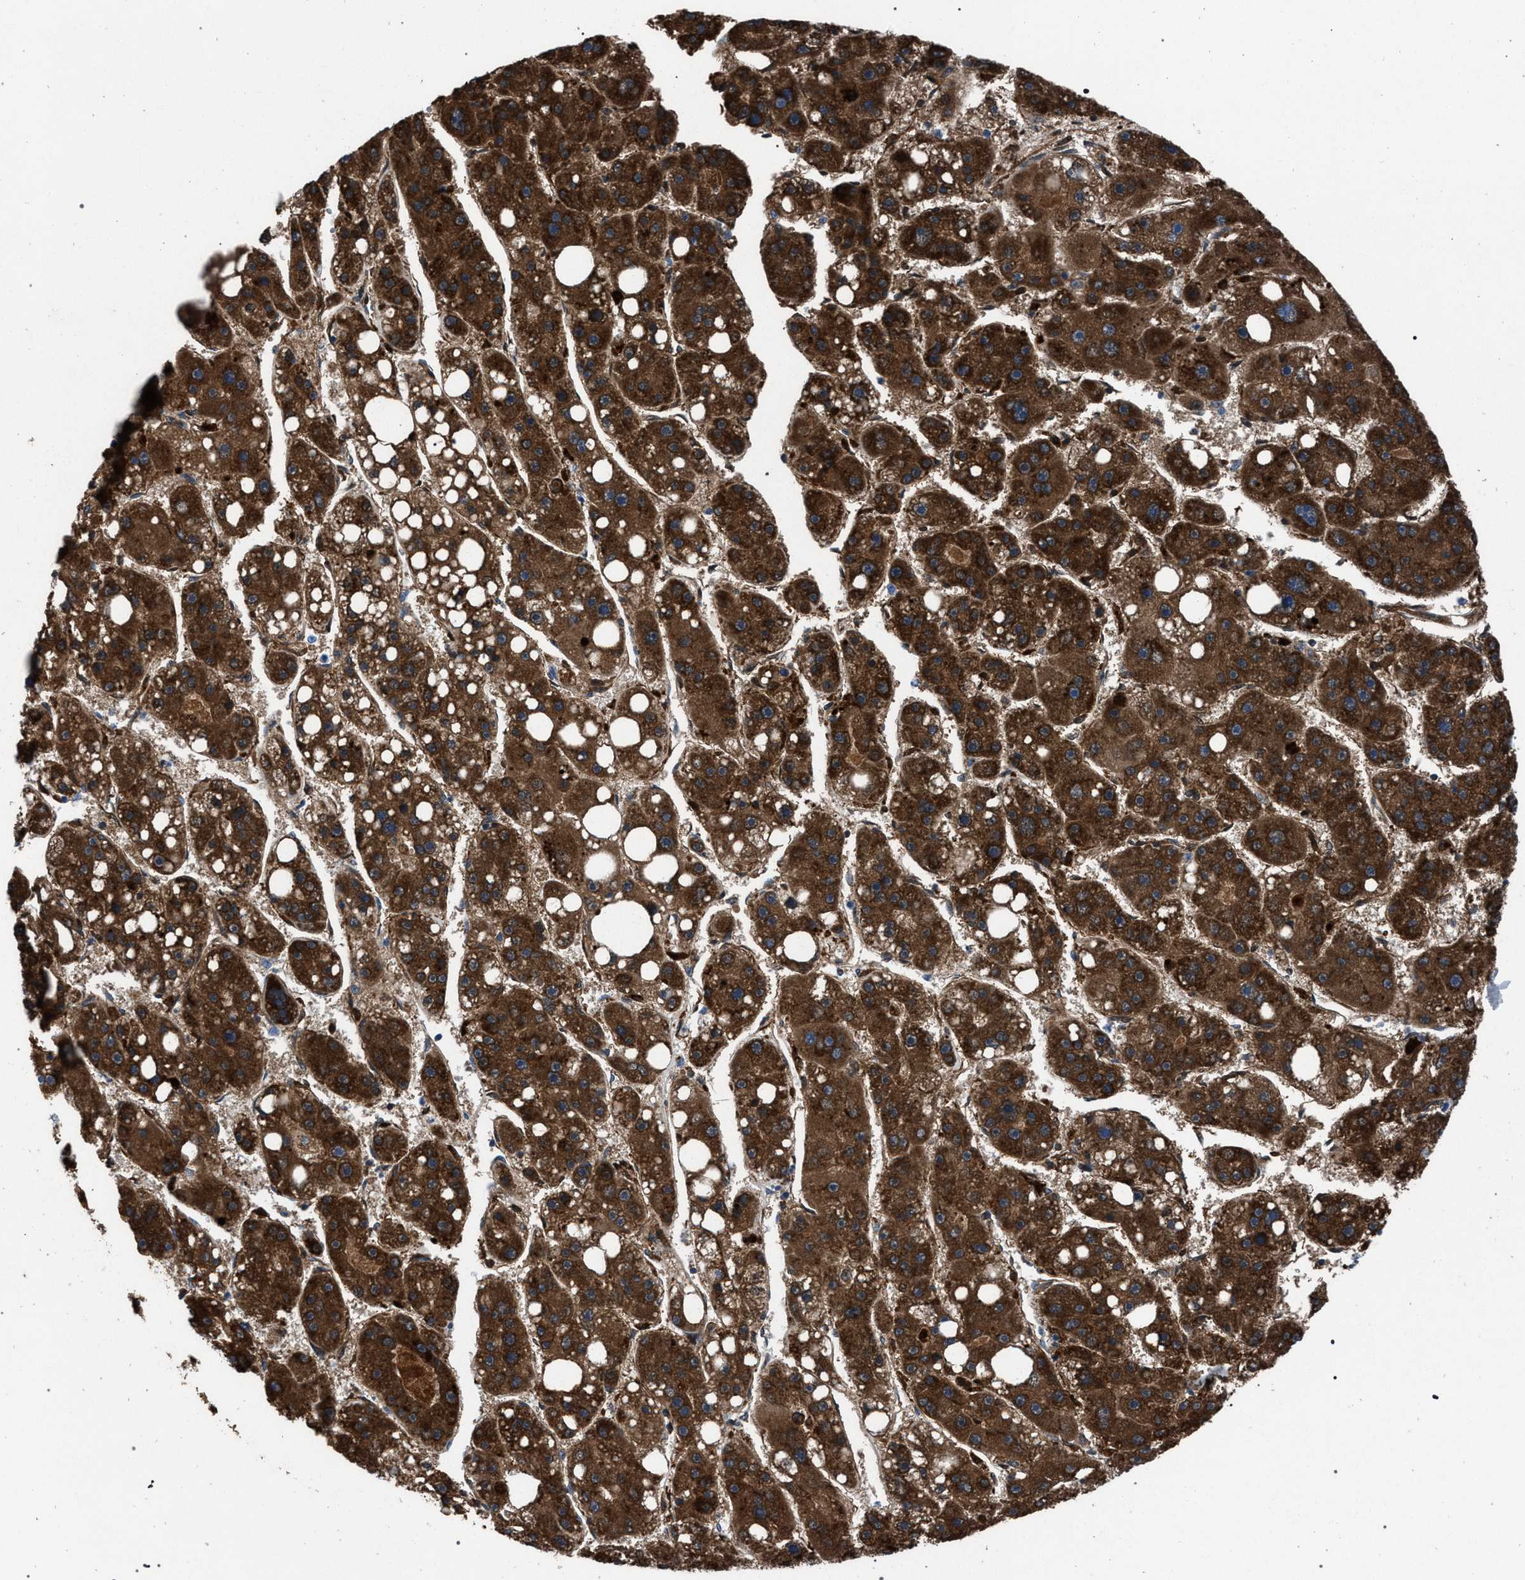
{"staining": {"intensity": "strong", "quantity": ">75%", "location": "cytoplasmic/membranous"}, "tissue": "liver cancer", "cell_type": "Tumor cells", "image_type": "cancer", "snomed": [{"axis": "morphology", "description": "Carcinoma, Hepatocellular, NOS"}, {"axis": "topography", "description": "Liver"}], "caption": "Human liver hepatocellular carcinoma stained with a protein marker demonstrates strong staining in tumor cells.", "gene": "CRYZ", "patient": {"sex": "female", "age": 61}}